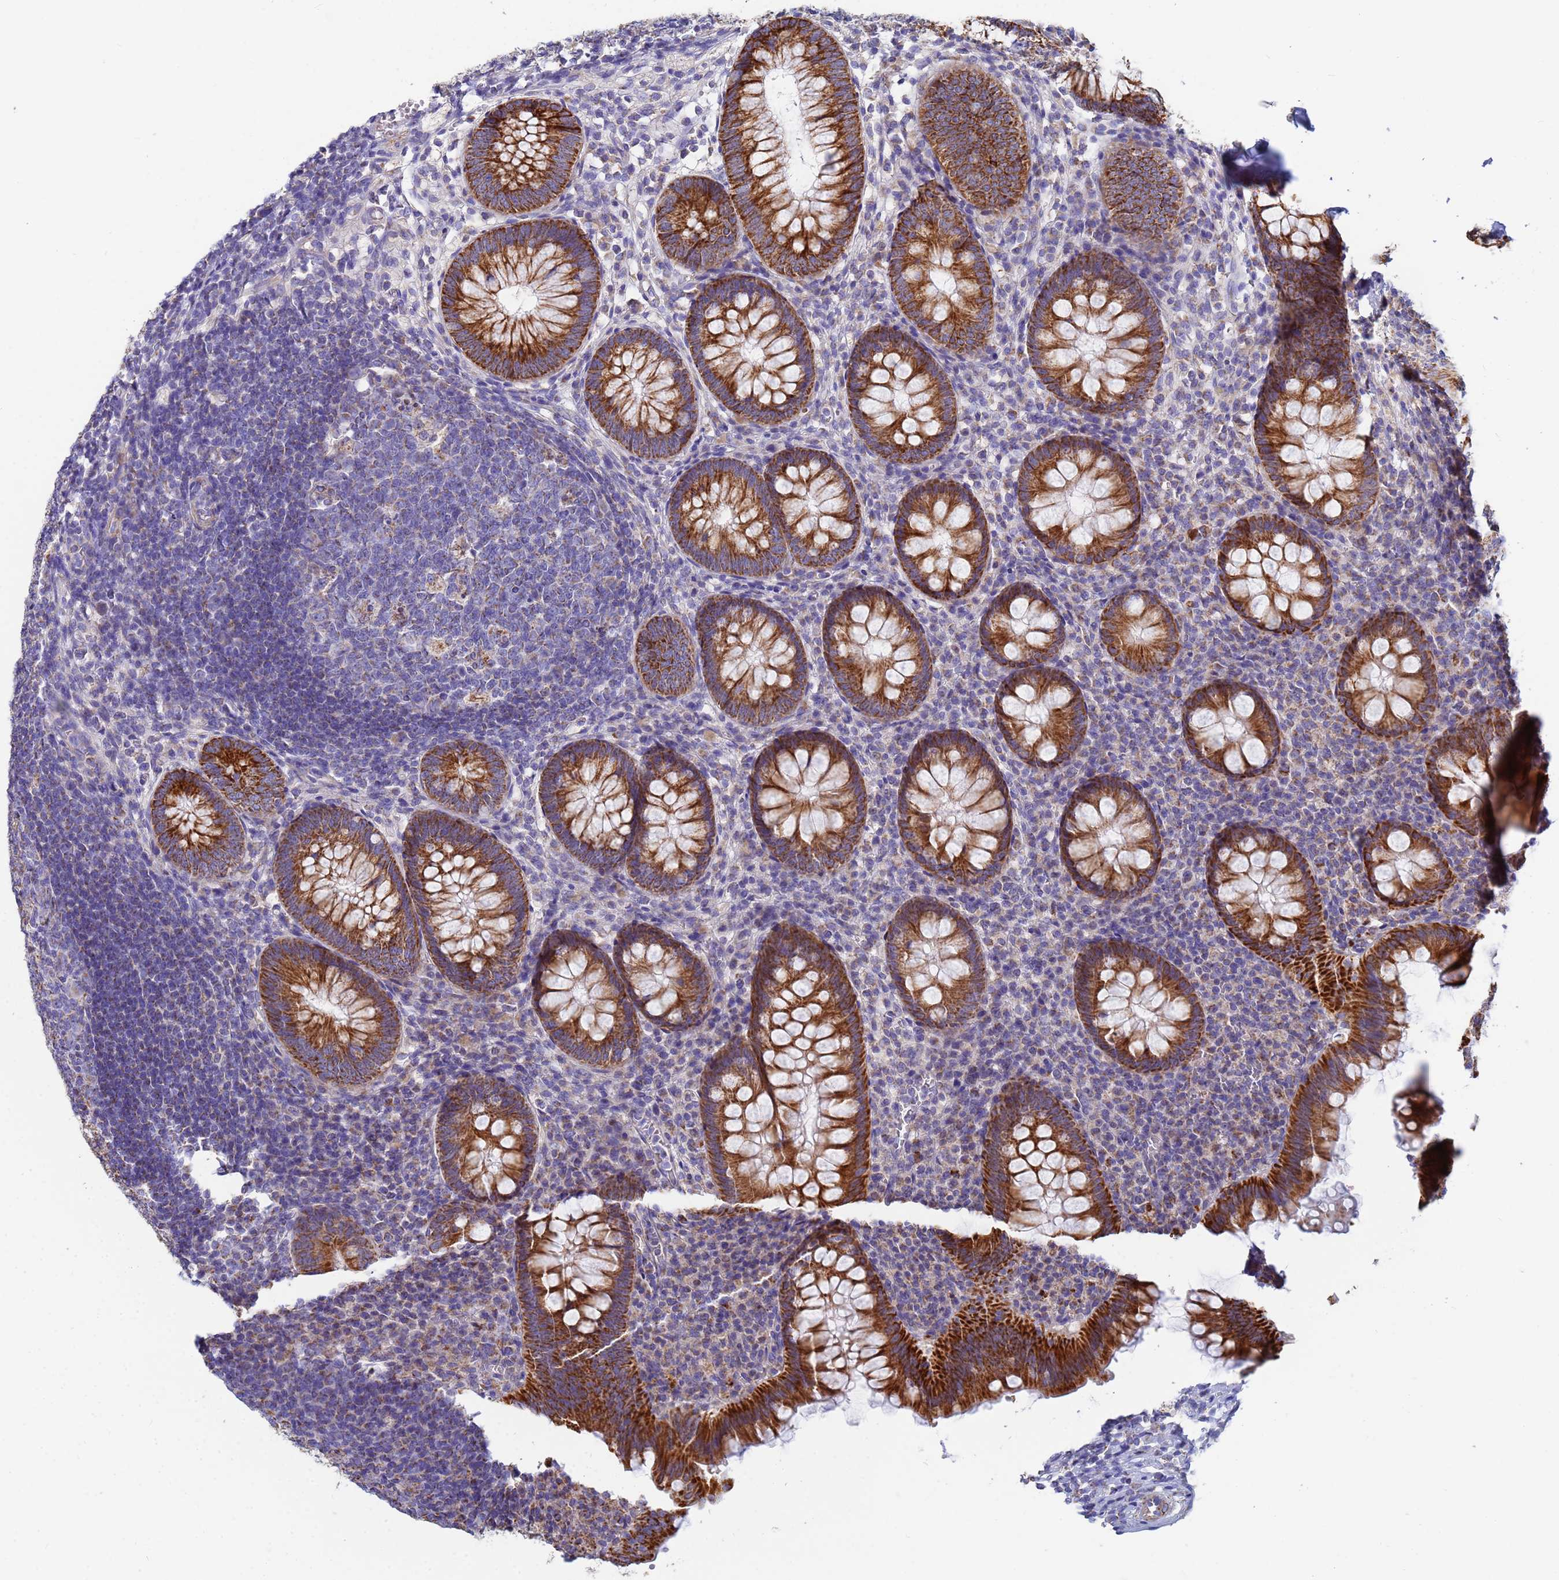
{"staining": {"intensity": "strong", "quantity": ">75%", "location": "cytoplasmic/membranous"}, "tissue": "appendix", "cell_type": "Glandular cells", "image_type": "normal", "snomed": [{"axis": "morphology", "description": "Normal tissue, NOS"}, {"axis": "topography", "description": "Appendix"}], "caption": "Immunohistochemistry (IHC) (DAB) staining of benign appendix reveals strong cytoplasmic/membranous protein staining in about >75% of glandular cells. (Stains: DAB (3,3'-diaminobenzidine) in brown, nuclei in blue, Microscopy: brightfield microscopy at high magnification).", "gene": "UQCRHL", "patient": {"sex": "male", "age": 56}}